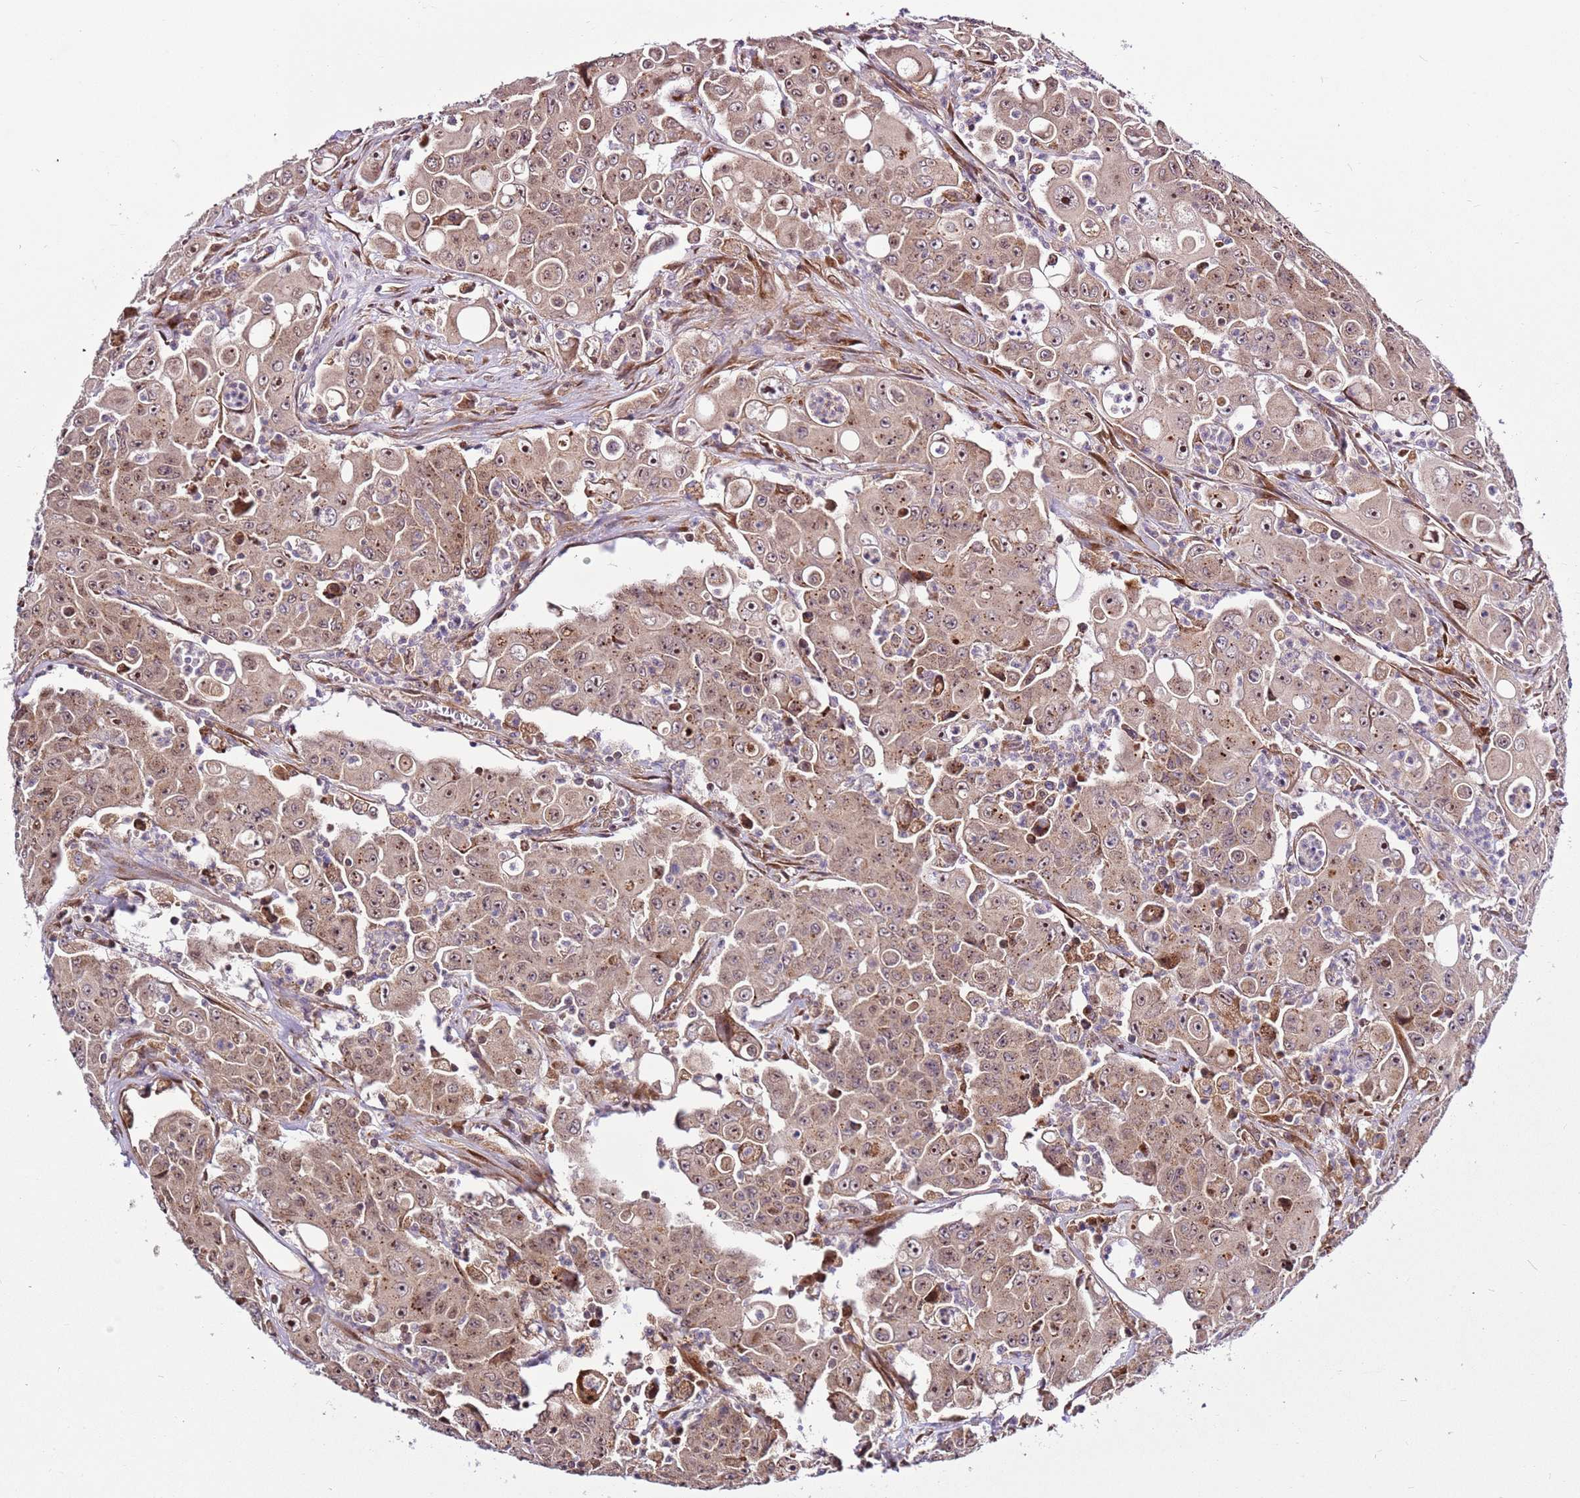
{"staining": {"intensity": "moderate", "quantity": "<25%", "location": "nuclear"}, "tissue": "colorectal cancer", "cell_type": "Tumor cells", "image_type": "cancer", "snomed": [{"axis": "morphology", "description": "Adenocarcinoma, NOS"}, {"axis": "topography", "description": "Colon"}], "caption": "Immunohistochemical staining of colorectal cancer demonstrates low levels of moderate nuclear positivity in approximately <25% of tumor cells.", "gene": "RASA3", "patient": {"sex": "male", "age": 51}}